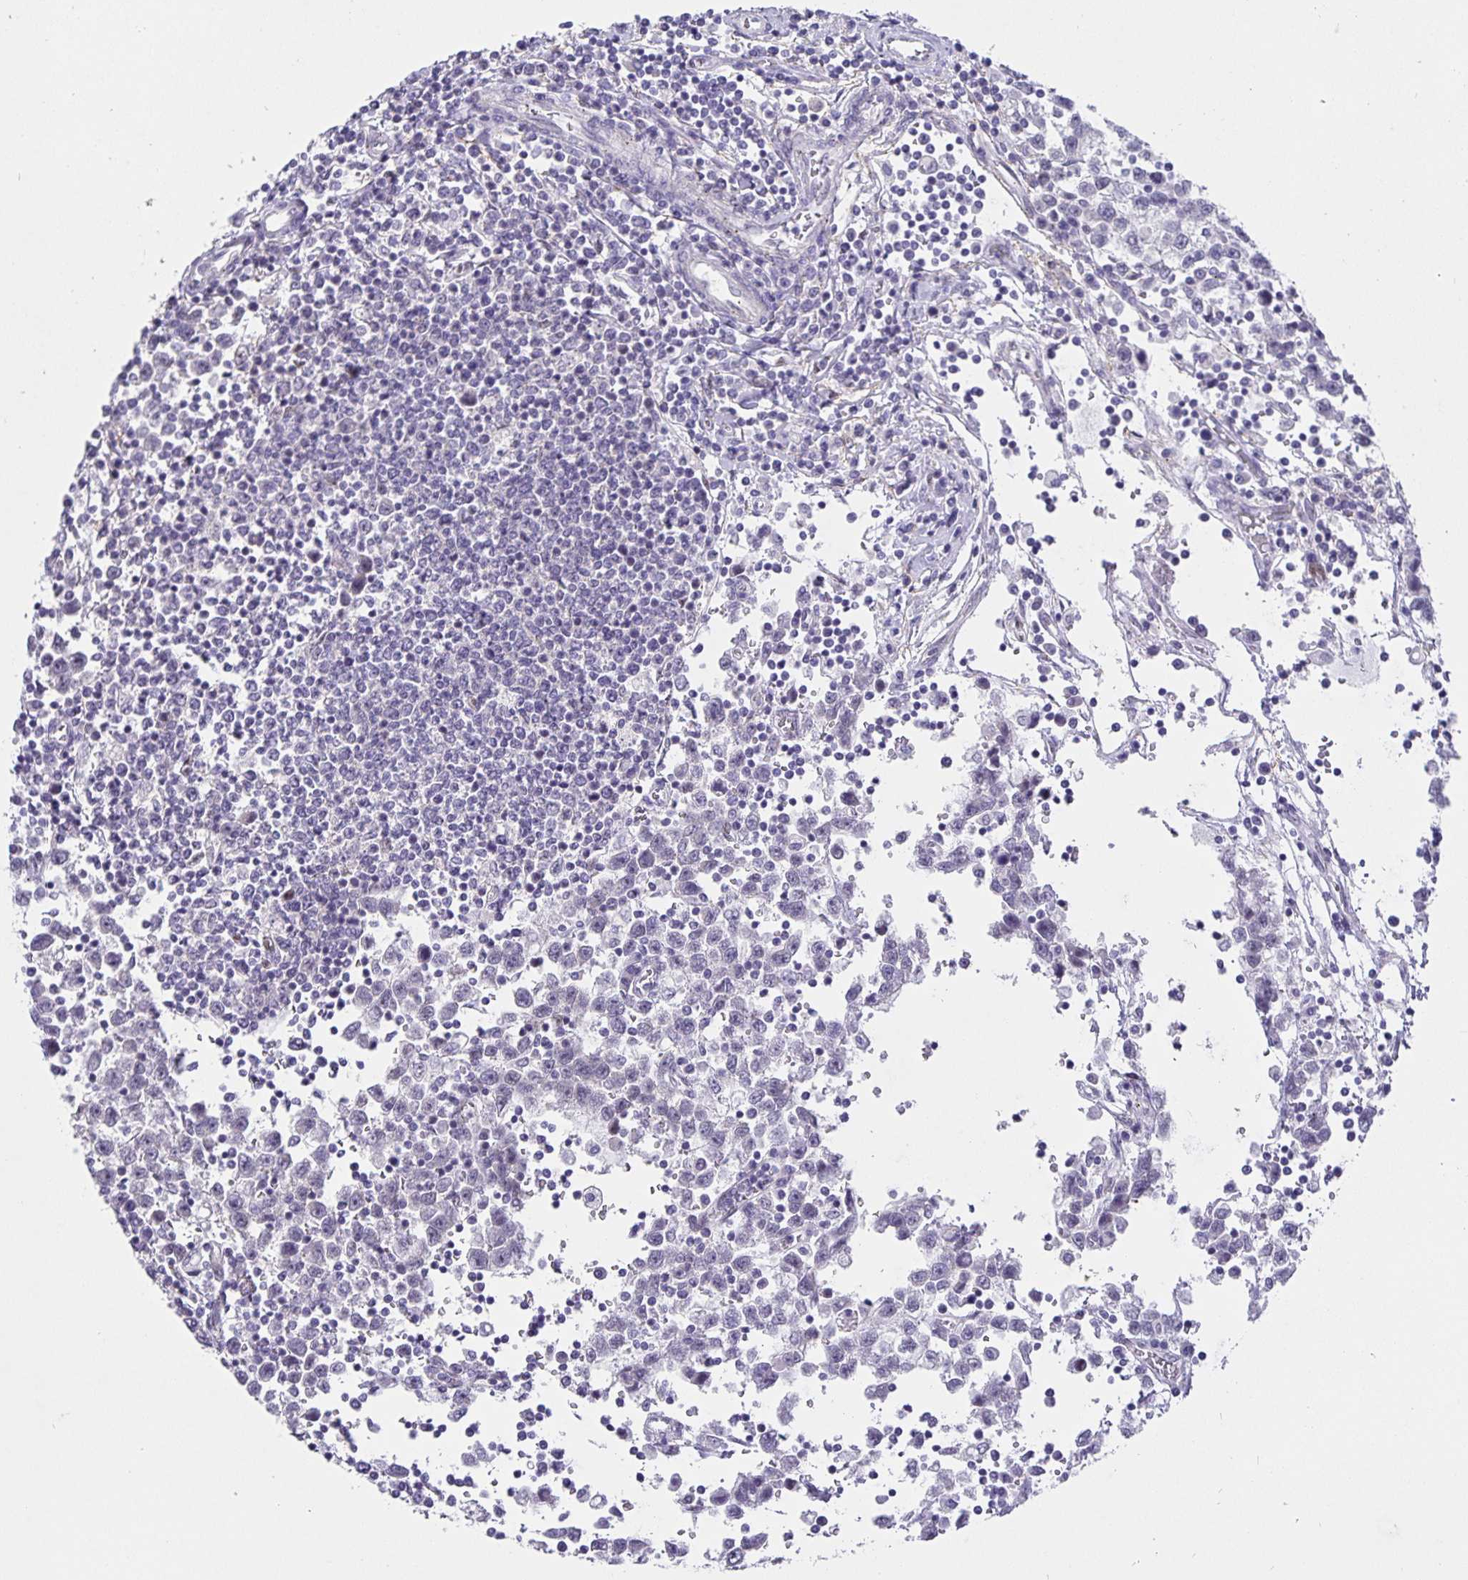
{"staining": {"intensity": "negative", "quantity": "none", "location": "none"}, "tissue": "testis cancer", "cell_type": "Tumor cells", "image_type": "cancer", "snomed": [{"axis": "morphology", "description": "Seminoma, NOS"}, {"axis": "topography", "description": "Testis"}], "caption": "Histopathology image shows no significant protein expression in tumor cells of seminoma (testis).", "gene": "FOSL2", "patient": {"sex": "male", "age": 34}}